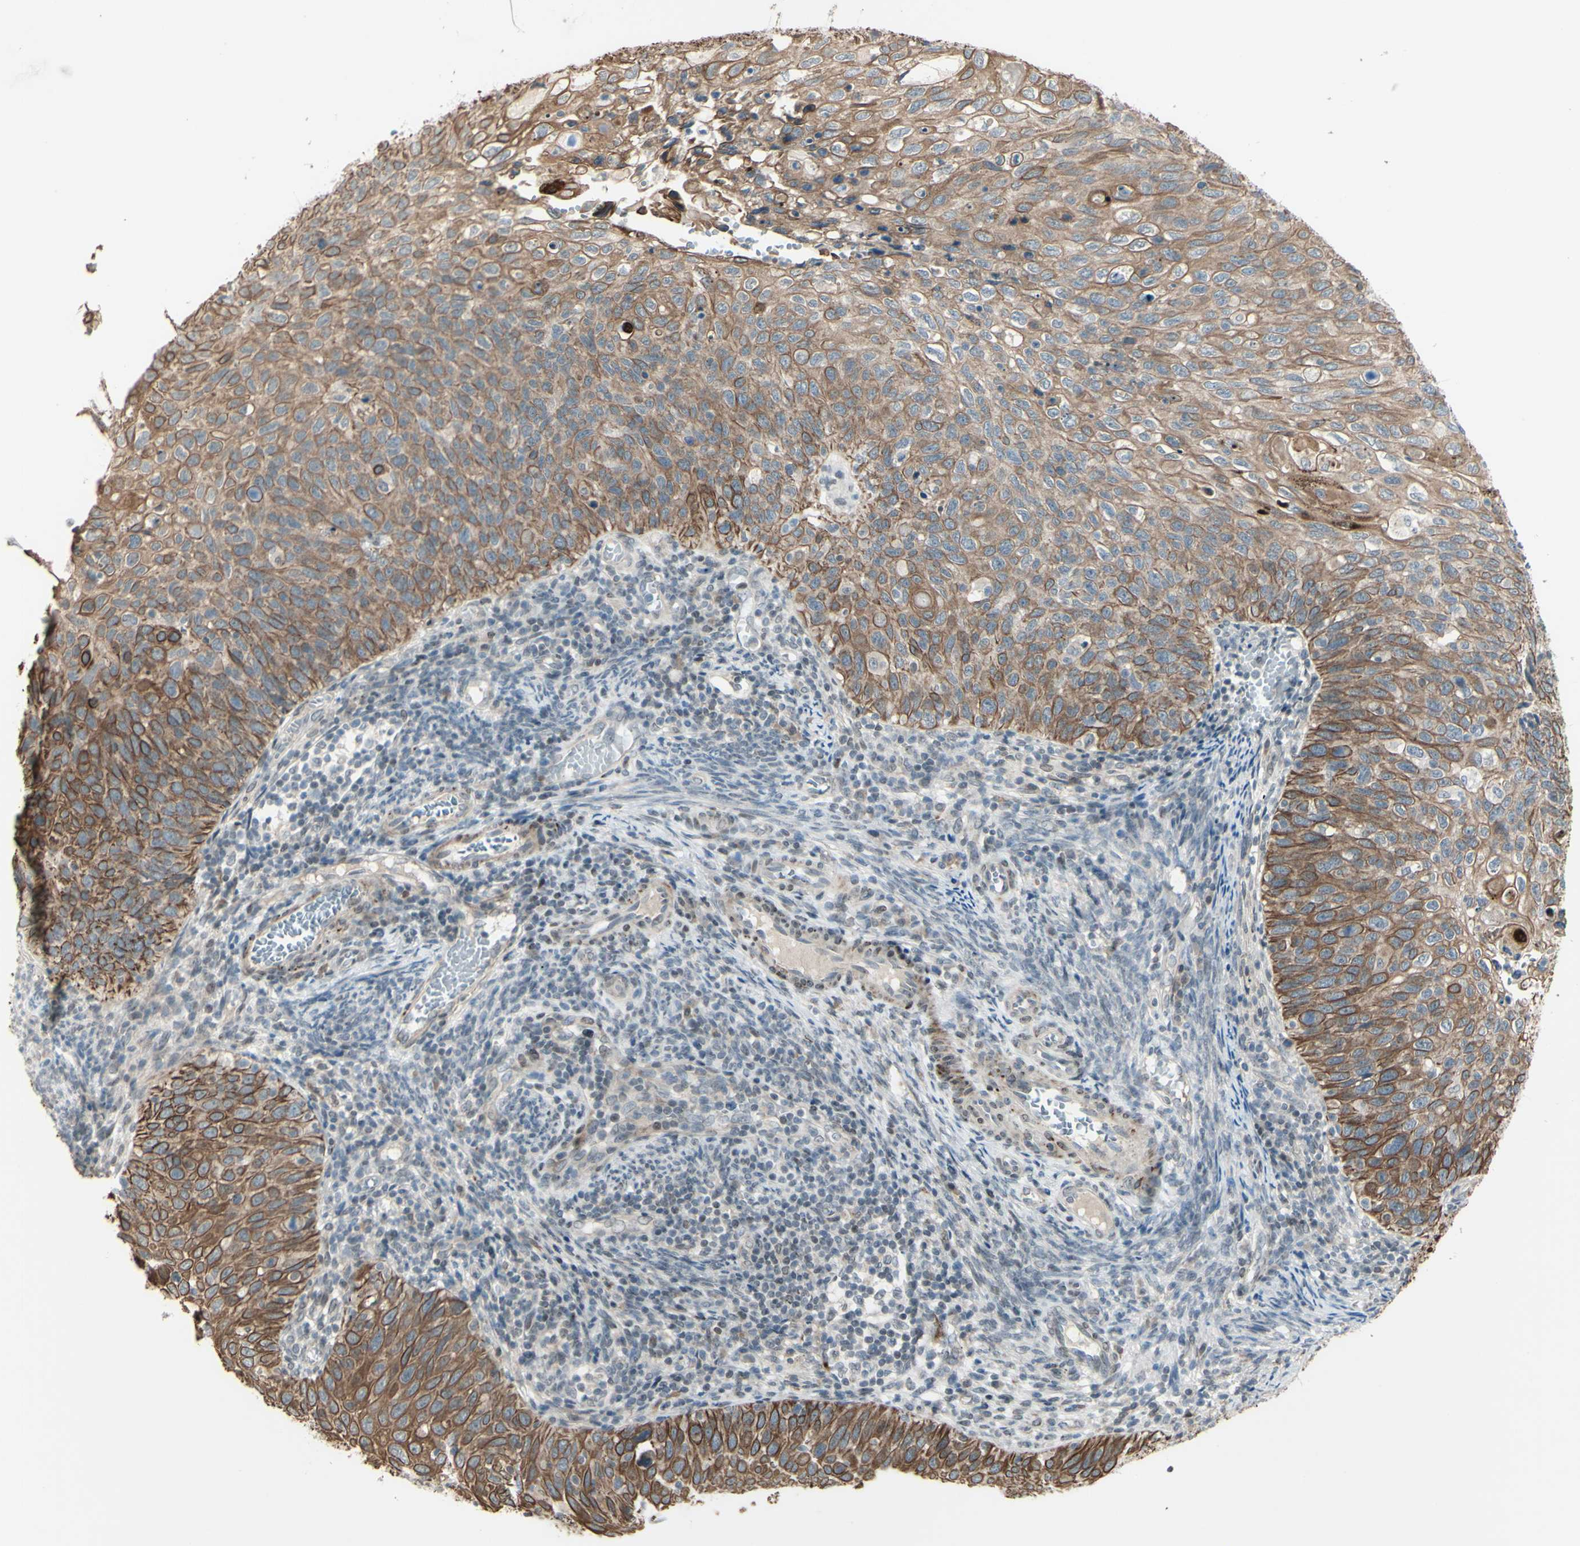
{"staining": {"intensity": "moderate", "quantity": ">75%", "location": "cytoplasmic/membranous"}, "tissue": "cervical cancer", "cell_type": "Tumor cells", "image_type": "cancer", "snomed": [{"axis": "morphology", "description": "Squamous cell carcinoma, NOS"}, {"axis": "topography", "description": "Cervix"}], "caption": "This histopathology image displays immunohistochemistry (IHC) staining of cervical cancer (squamous cell carcinoma), with medium moderate cytoplasmic/membranous expression in approximately >75% of tumor cells.", "gene": "FGFR2", "patient": {"sex": "female", "age": 70}}